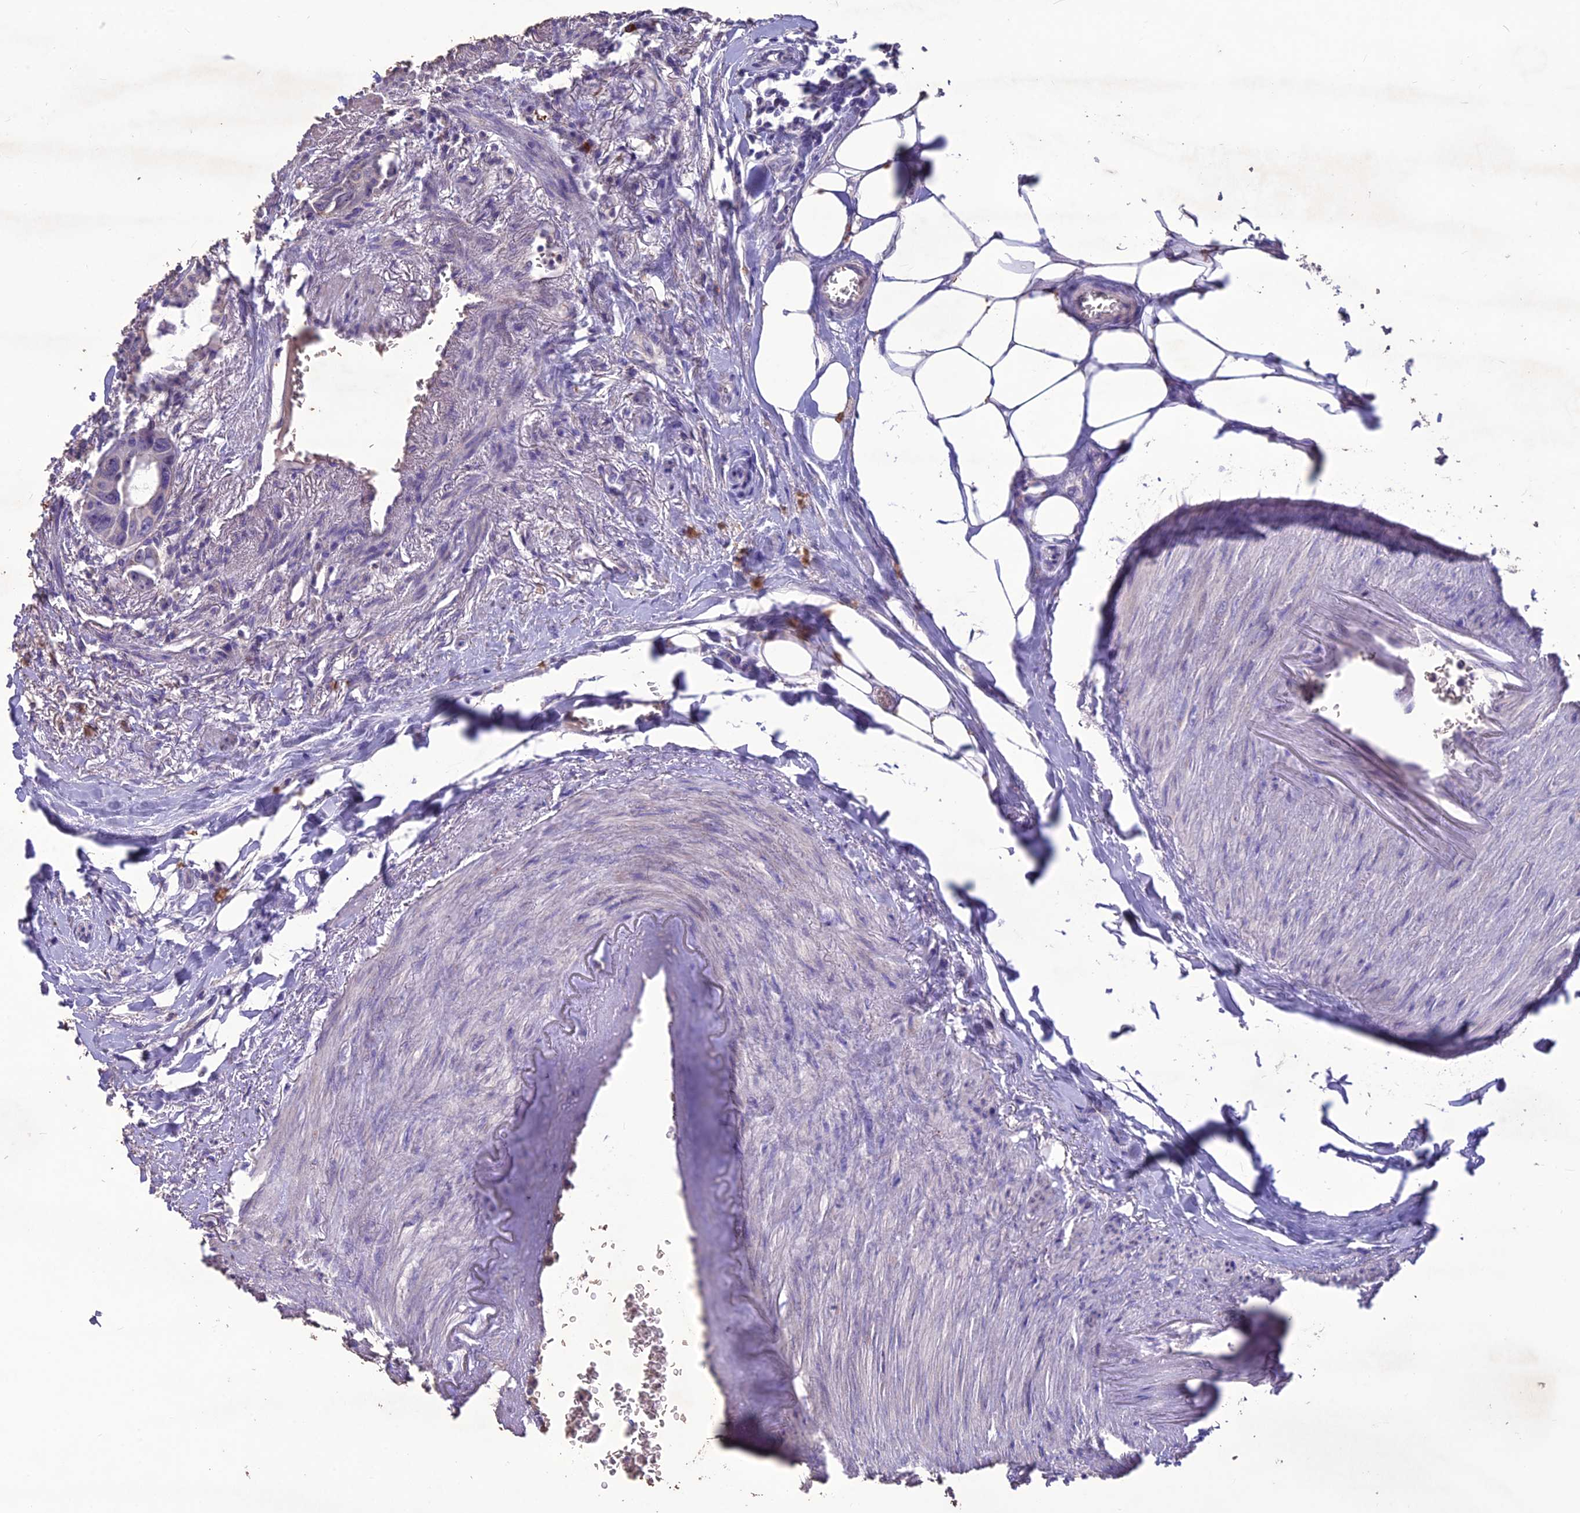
{"staining": {"intensity": "negative", "quantity": "none", "location": "none"}, "tissue": "colorectal cancer", "cell_type": "Tumor cells", "image_type": "cancer", "snomed": [{"axis": "morphology", "description": "Adenocarcinoma, NOS"}, {"axis": "topography", "description": "Rectum"}], "caption": "The histopathology image exhibits no staining of tumor cells in adenocarcinoma (colorectal). Brightfield microscopy of IHC stained with DAB (3,3'-diaminobenzidine) (brown) and hematoxylin (blue), captured at high magnification.", "gene": "IFT172", "patient": {"sex": "male", "age": 87}}